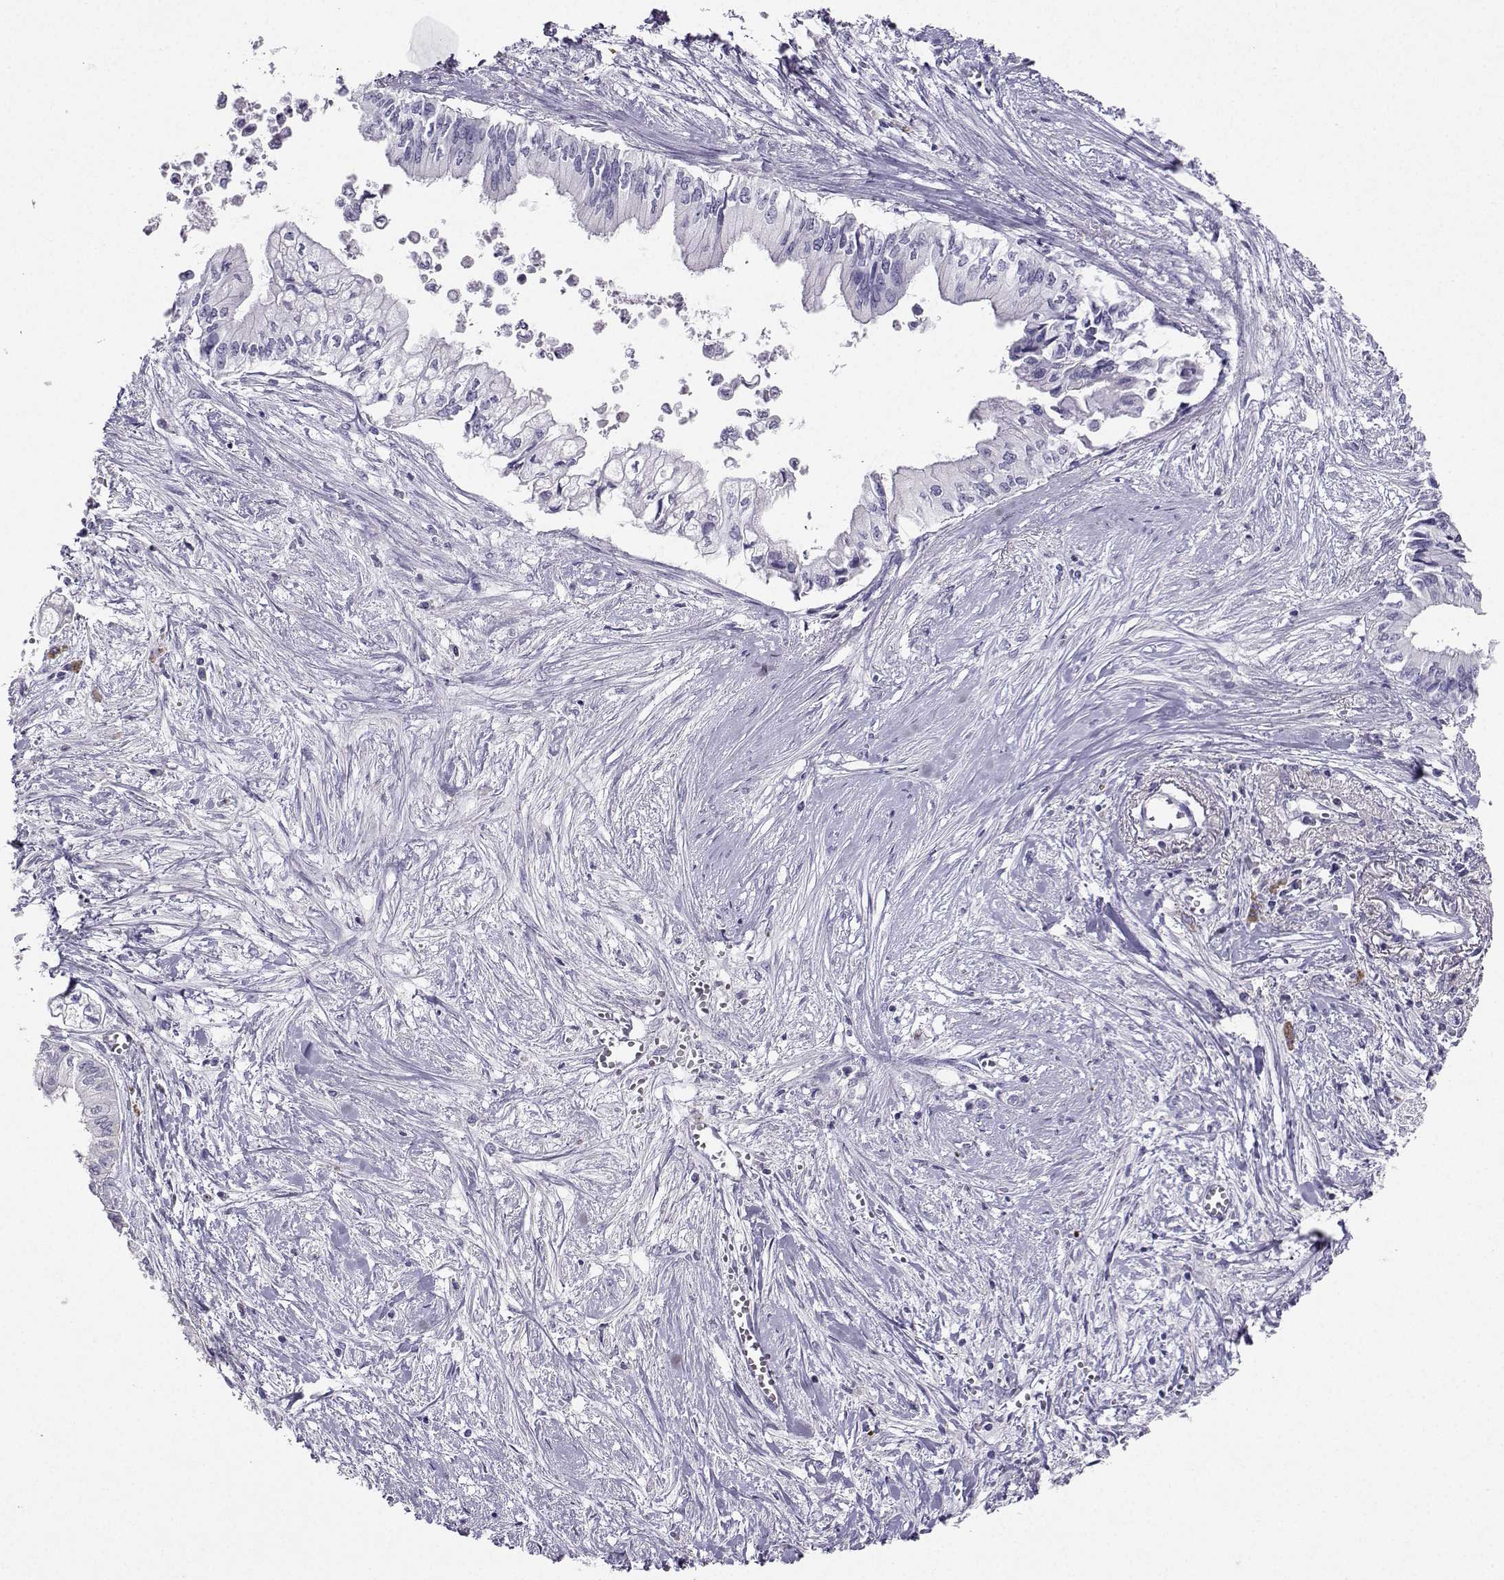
{"staining": {"intensity": "negative", "quantity": "none", "location": "none"}, "tissue": "pancreatic cancer", "cell_type": "Tumor cells", "image_type": "cancer", "snomed": [{"axis": "morphology", "description": "Adenocarcinoma, NOS"}, {"axis": "topography", "description": "Pancreas"}], "caption": "The histopathology image reveals no staining of tumor cells in pancreatic cancer (adenocarcinoma). (Brightfield microscopy of DAB (3,3'-diaminobenzidine) IHC at high magnification).", "gene": "GRIK4", "patient": {"sex": "female", "age": 61}}